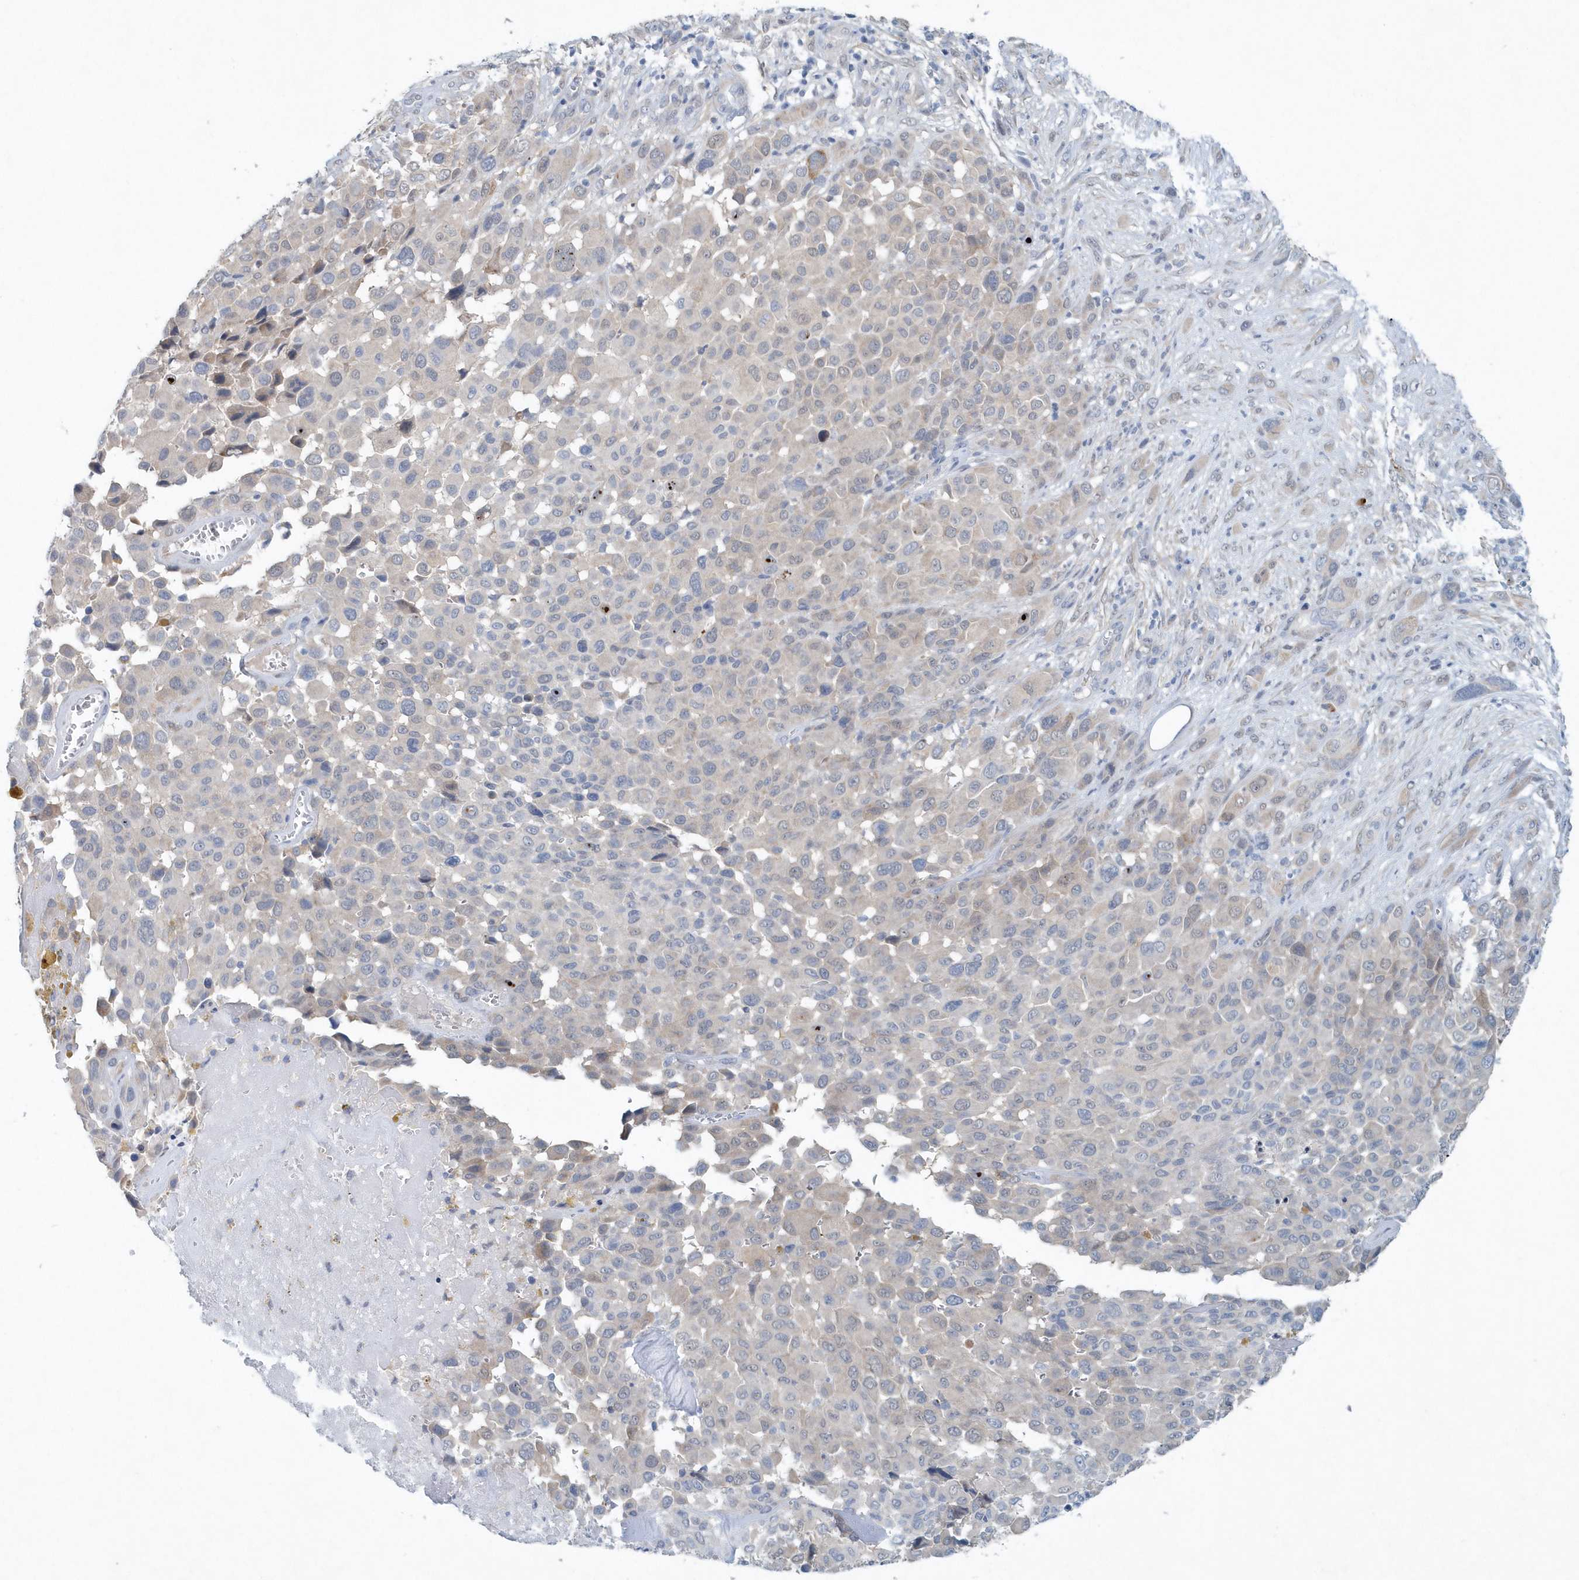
{"staining": {"intensity": "negative", "quantity": "none", "location": "none"}, "tissue": "melanoma", "cell_type": "Tumor cells", "image_type": "cancer", "snomed": [{"axis": "morphology", "description": "Malignant melanoma, NOS"}, {"axis": "topography", "description": "Skin of trunk"}], "caption": "Immunohistochemistry (IHC) photomicrograph of human malignant melanoma stained for a protein (brown), which exhibits no expression in tumor cells.", "gene": "PFN2", "patient": {"sex": "male", "age": 71}}